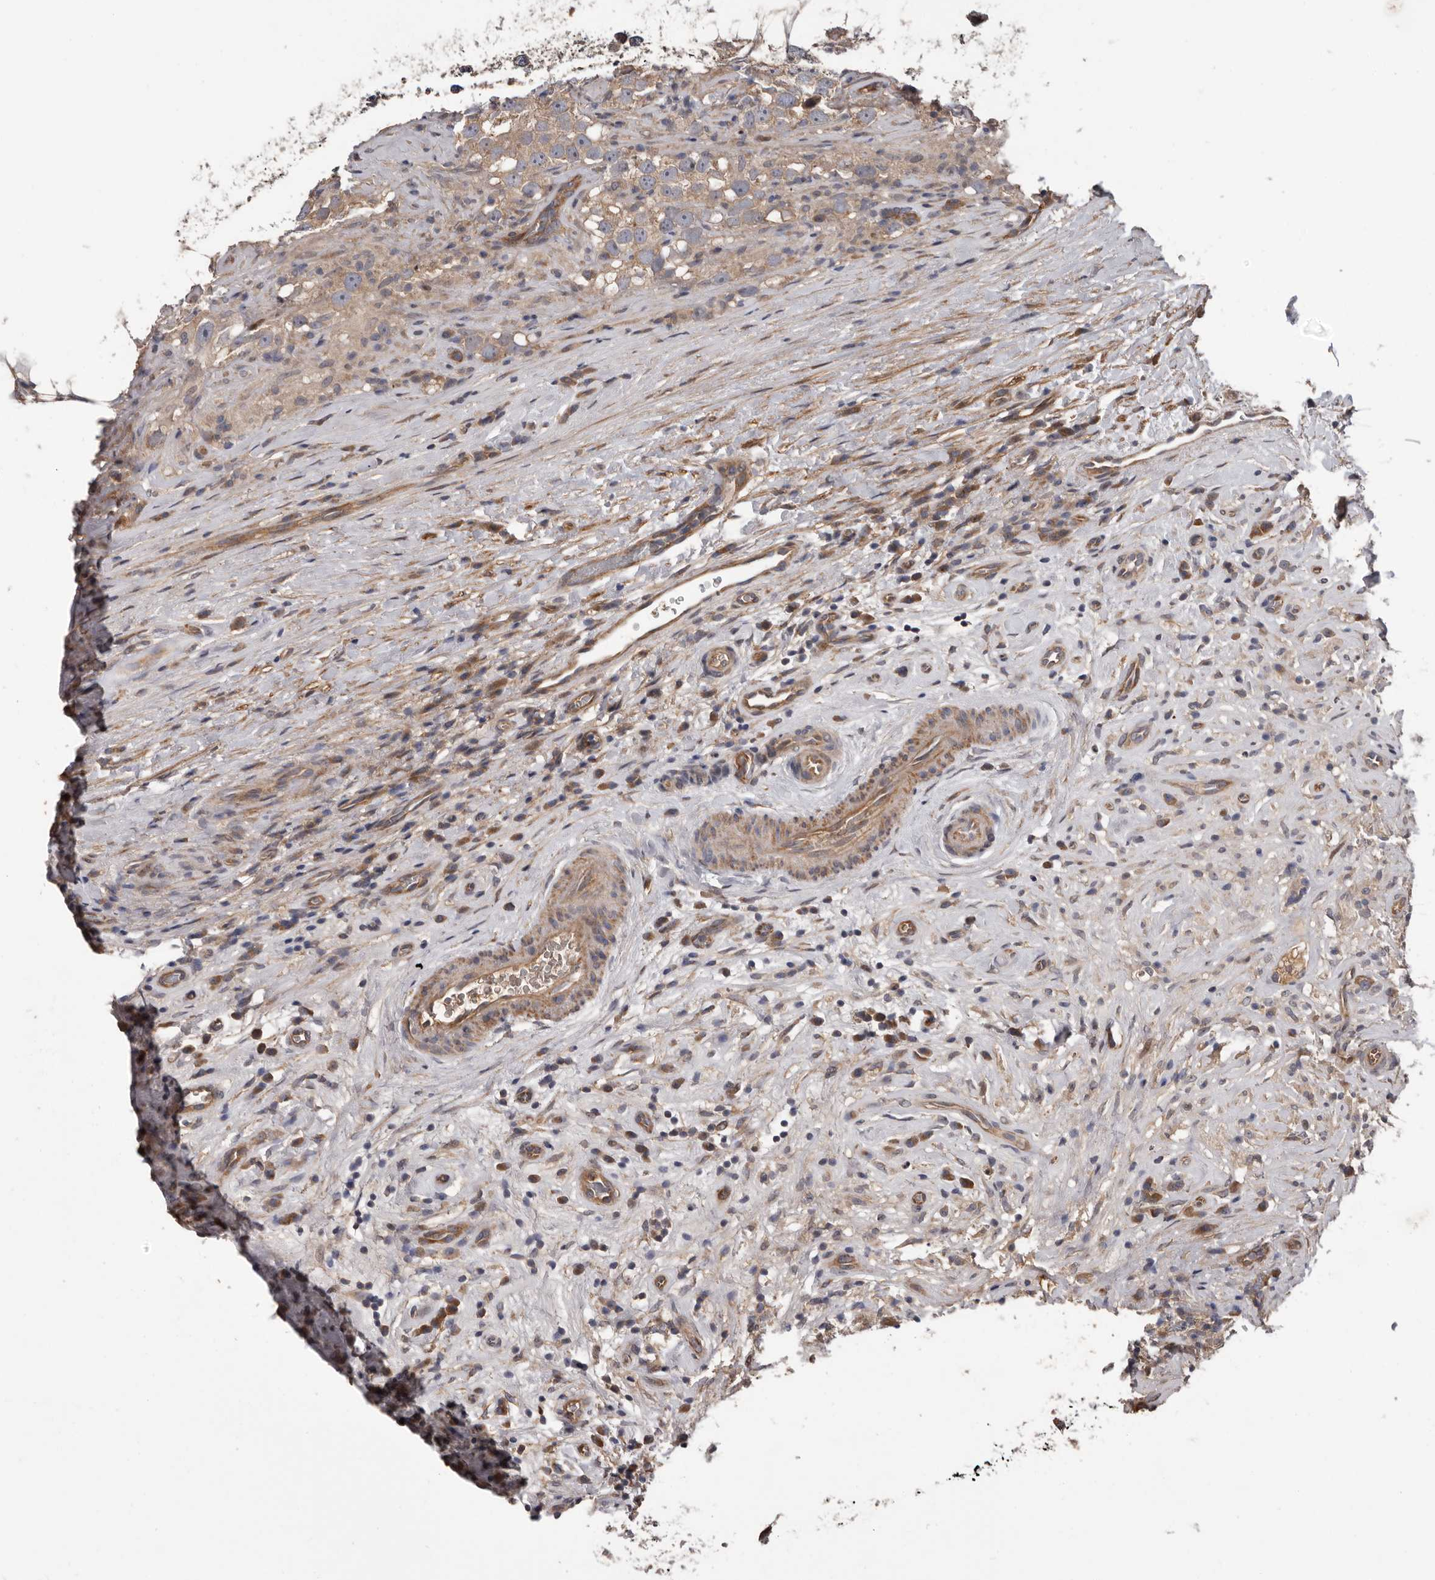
{"staining": {"intensity": "weak", "quantity": "25%-75%", "location": "cytoplasmic/membranous"}, "tissue": "testis cancer", "cell_type": "Tumor cells", "image_type": "cancer", "snomed": [{"axis": "morphology", "description": "Seminoma, NOS"}, {"axis": "topography", "description": "Testis"}], "caption": "Immunohistochemical staining of human testis cancer (seminoma) shows low levels of weak cytoplasmic/membranous staining in about 25%-75% of tumor cells.", "gene": "PRKD1", "patient": {"sex": "male", "age": 49}}